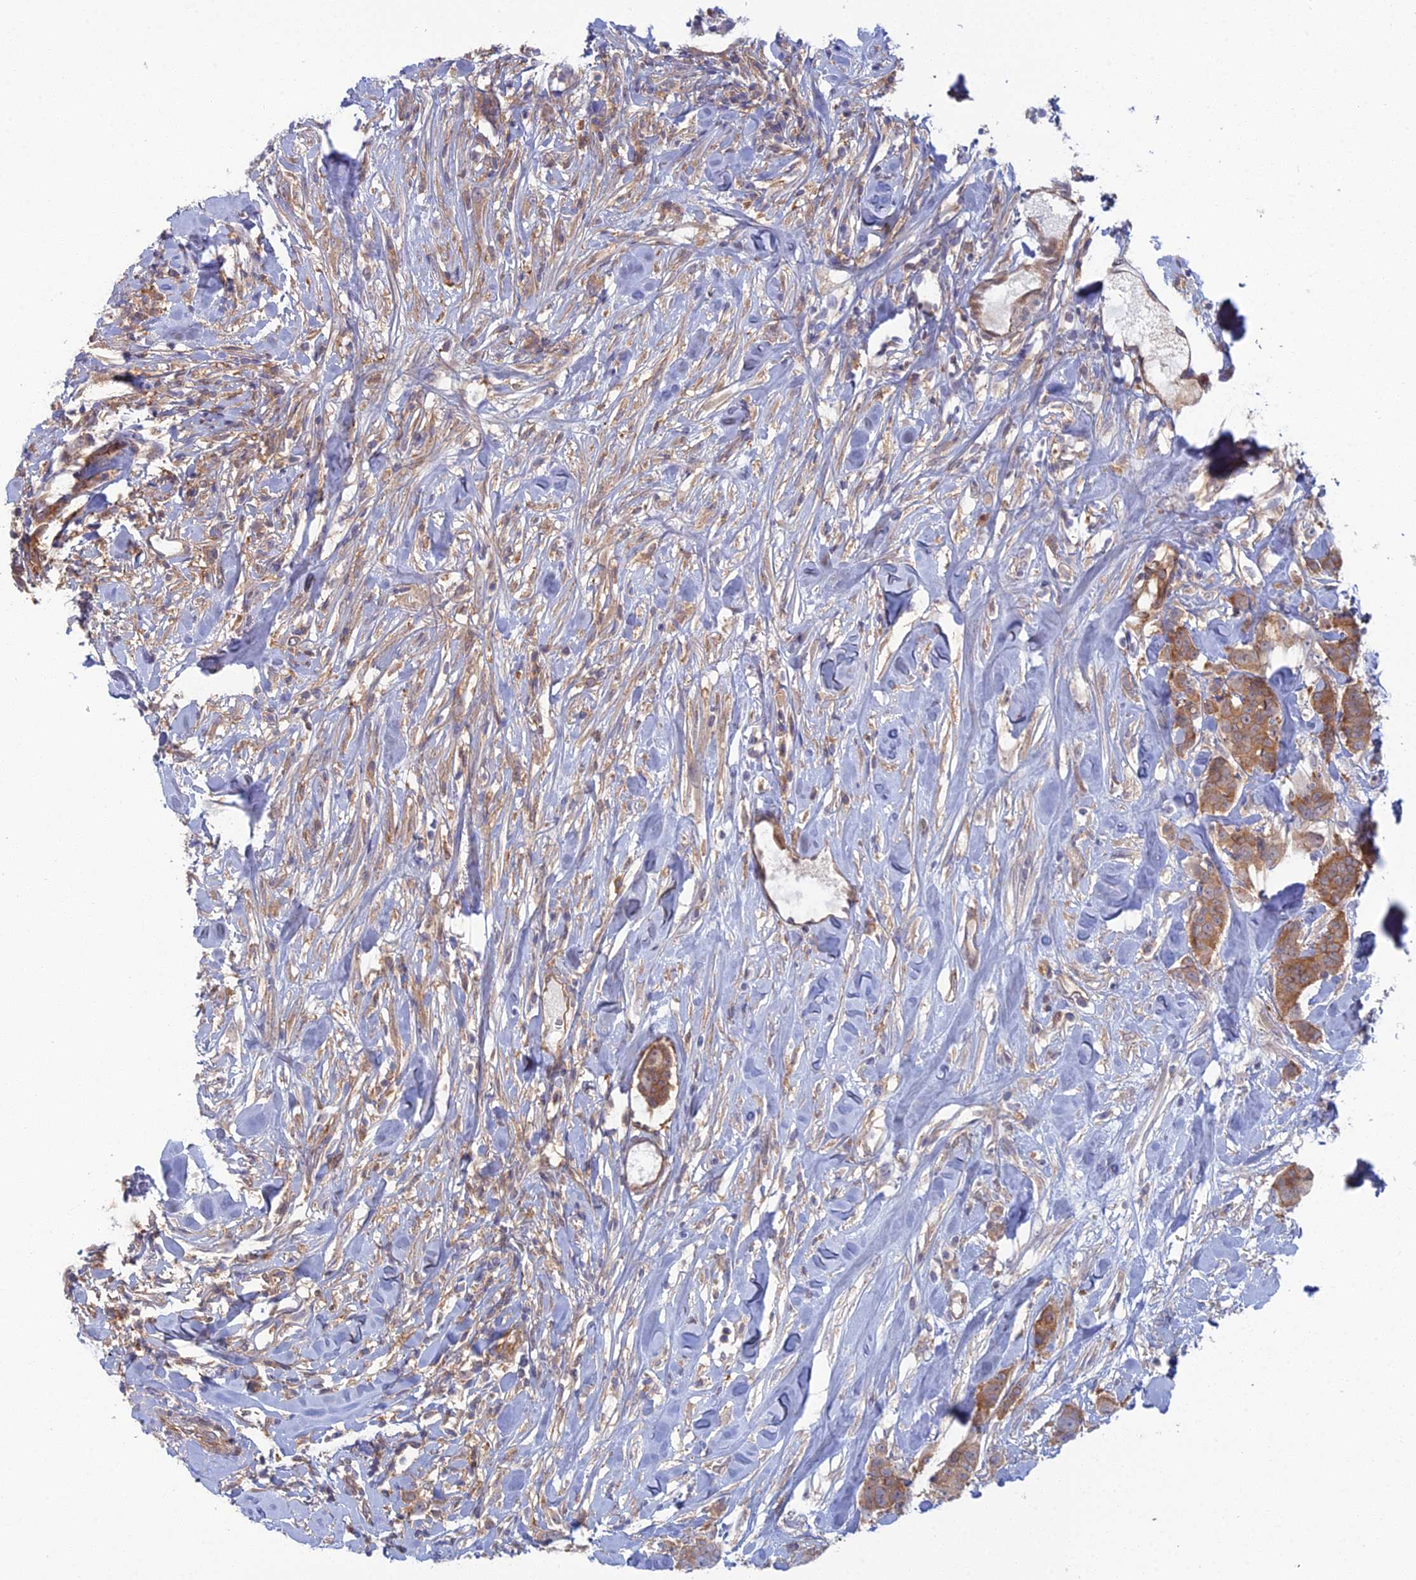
{"staining": {"intensity": "moderate", "quantity": ">75%", "location": "cytoplasmic/membranous"}, "tissue": "breast cancer", "cell_type": "Tumor cells", "image_type": "cancer", "snomed": [{"axis": "morphology", "description": "Duct carcinoma"}, {"axis": "topography", "description": "Breast"}], "caption": "Protein expression analysis of breast intraductal carcinoma demonstrates moderate cytoplasmic/membranous staining in about >75% of tumor cells.", "gene": "ABHD1", "patient": {"sex": "female", "age": 40}}